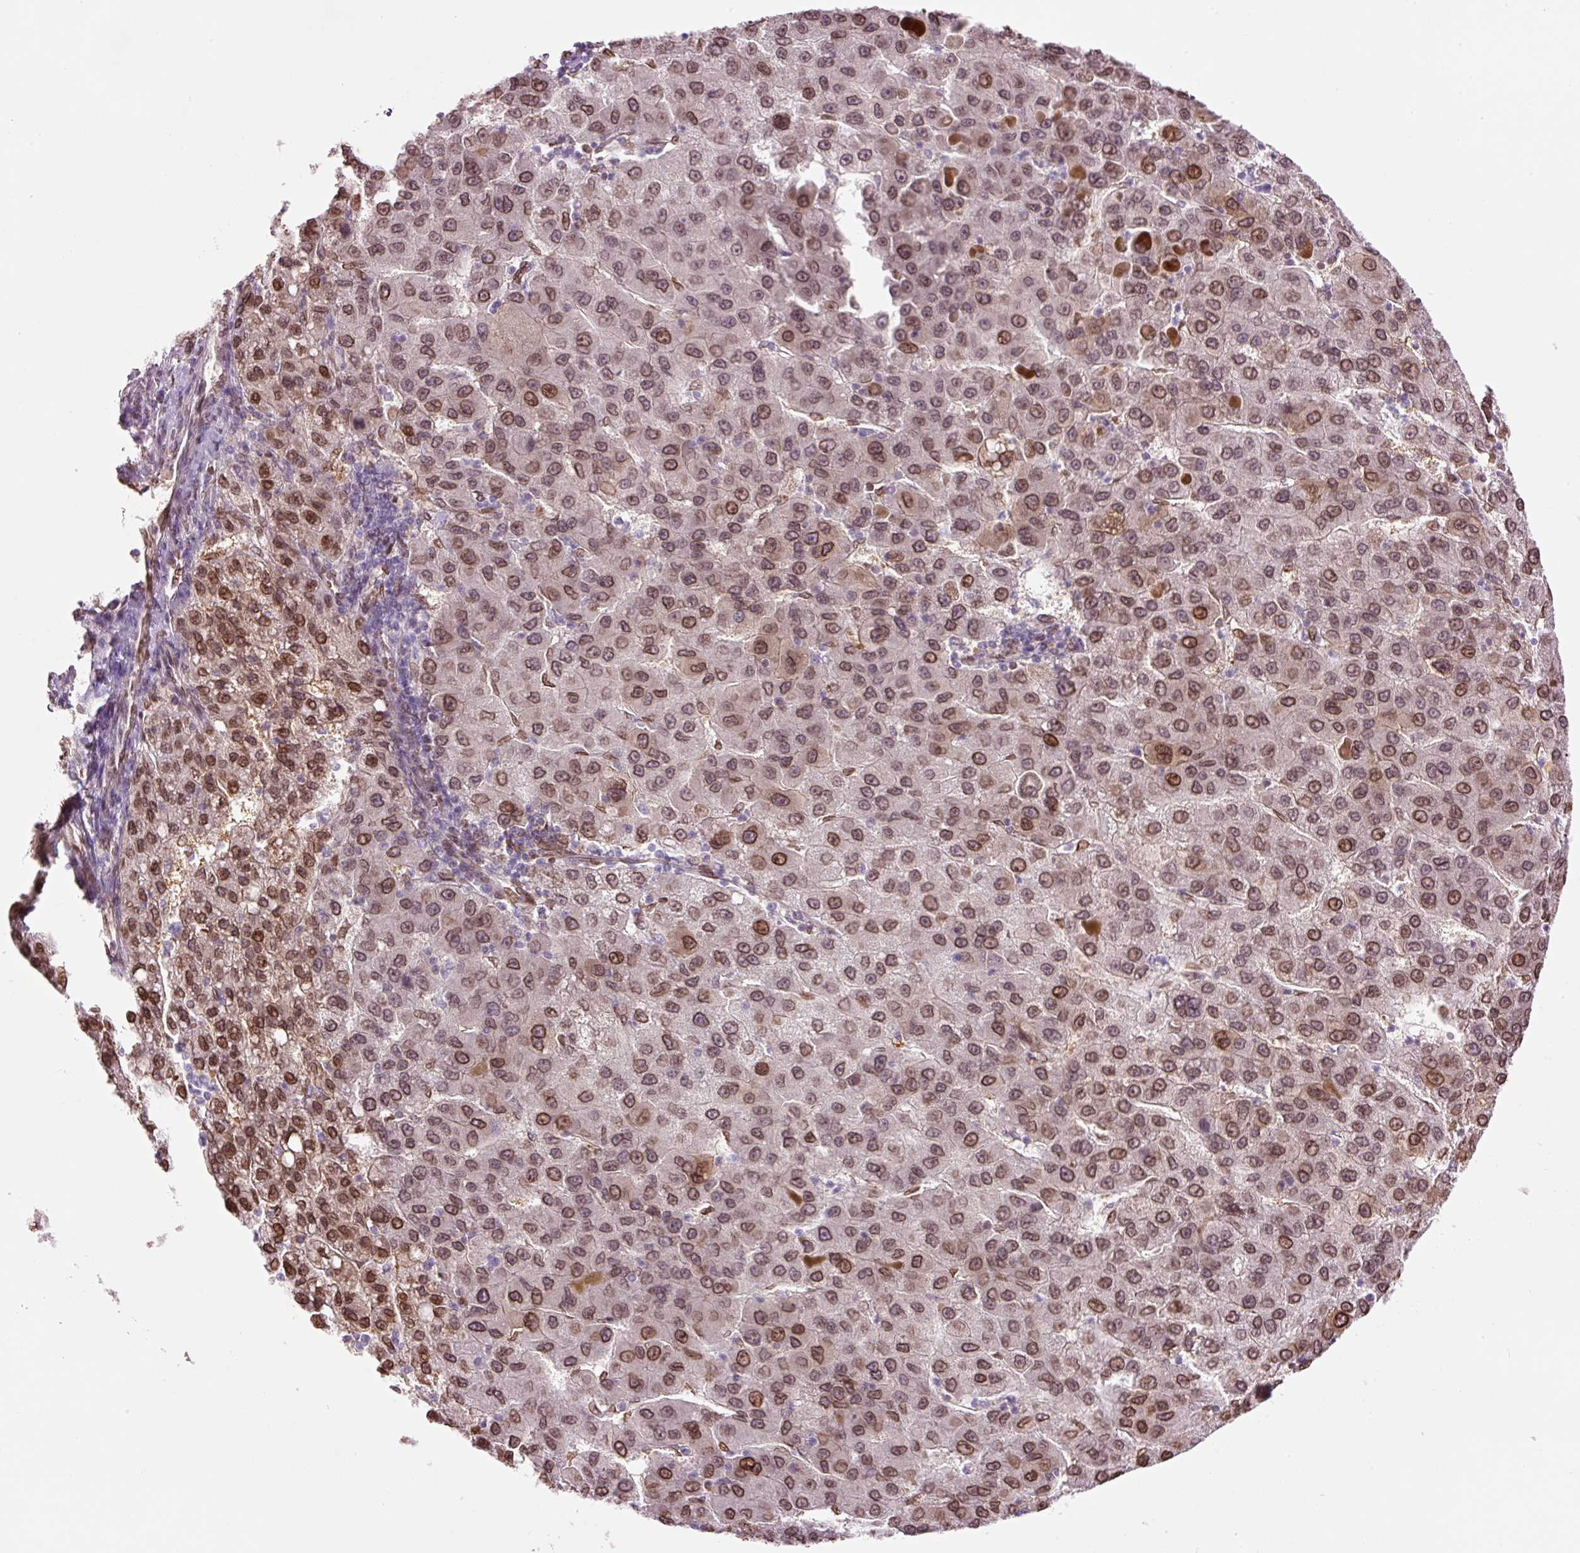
{"staining": {"intensity": "moderate", "quantity": ">75%", "location": "cytoplasmic/membranous,nuclear"}, "tissue": "liver cancer", "cell_type": "Tumor cells", "image_type": "cancer", "snomed": [{"axis": "morphology", "description": "Carcinoma, Hepatocellular, NOS"}, {"axis": "topography", "description": "Liver"}], "caption": "Liver hepatocellular carcinoma stained with a brown dye exhibits moderate cytoplasmic/membranous and nuclear positive positivity in about >75% of tumor cells.", "gene": "ZNF224", "patient": {"sex": "female", "age": 82}}